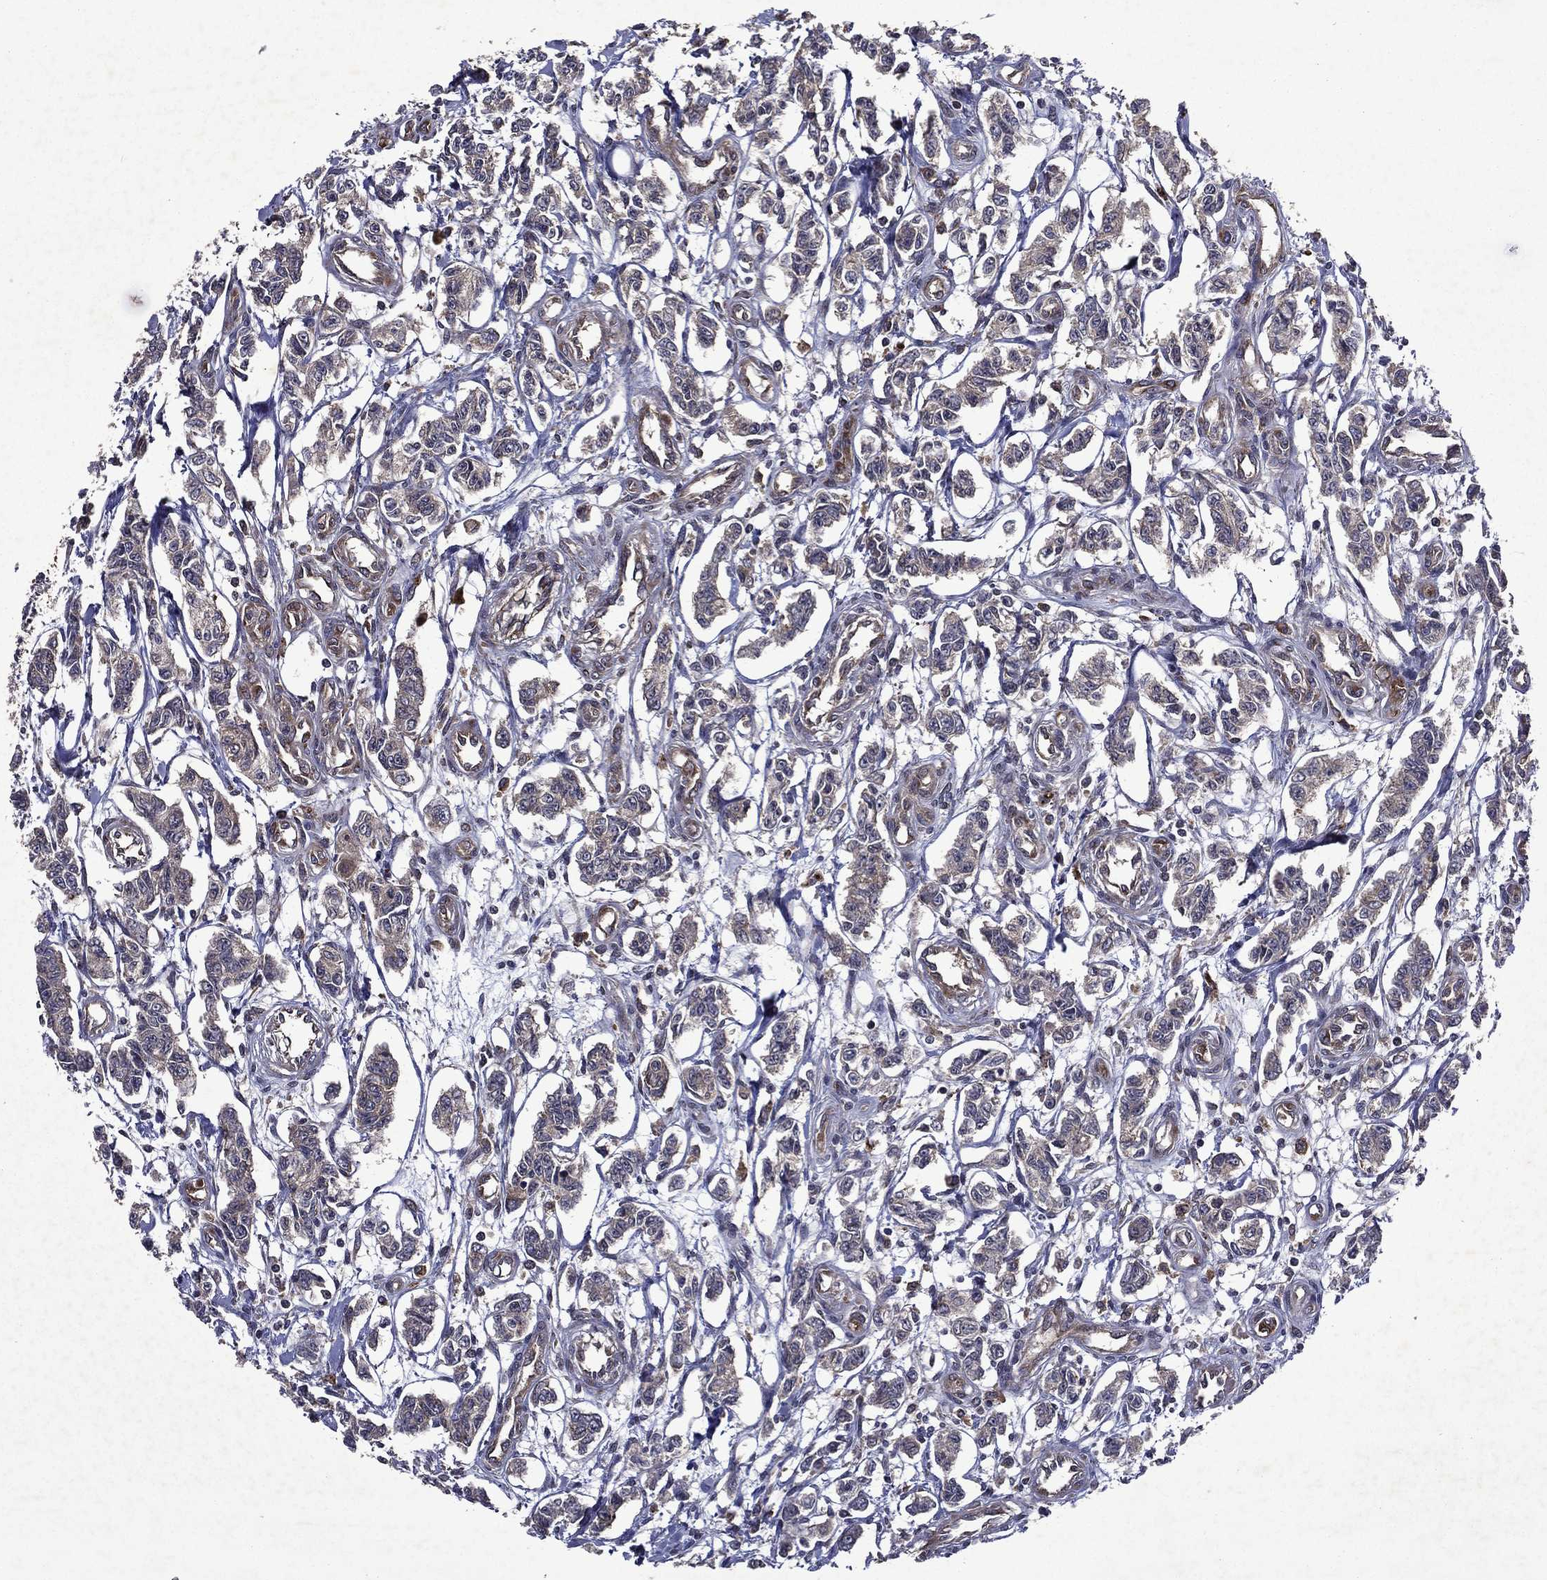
{"staining": {"intensity": "negative", "quantity": "none", "location": "none"}, "tissue": "carcinoid", "cell_type": "Tumor cells", "image_type": "cancer", "snomed": [{"axis": "morphology", "description": "Carcinoid, malignant, NOS"}, {"axis": "topography", "description": "Kidney"}], "caption": "This is a image of immunohistochemistry (IHC) staining of carcinoid, which shows no positivity in tumor cells.", "gene": "EIF2B4", "patient": {"sex": "female", "age": 41}}